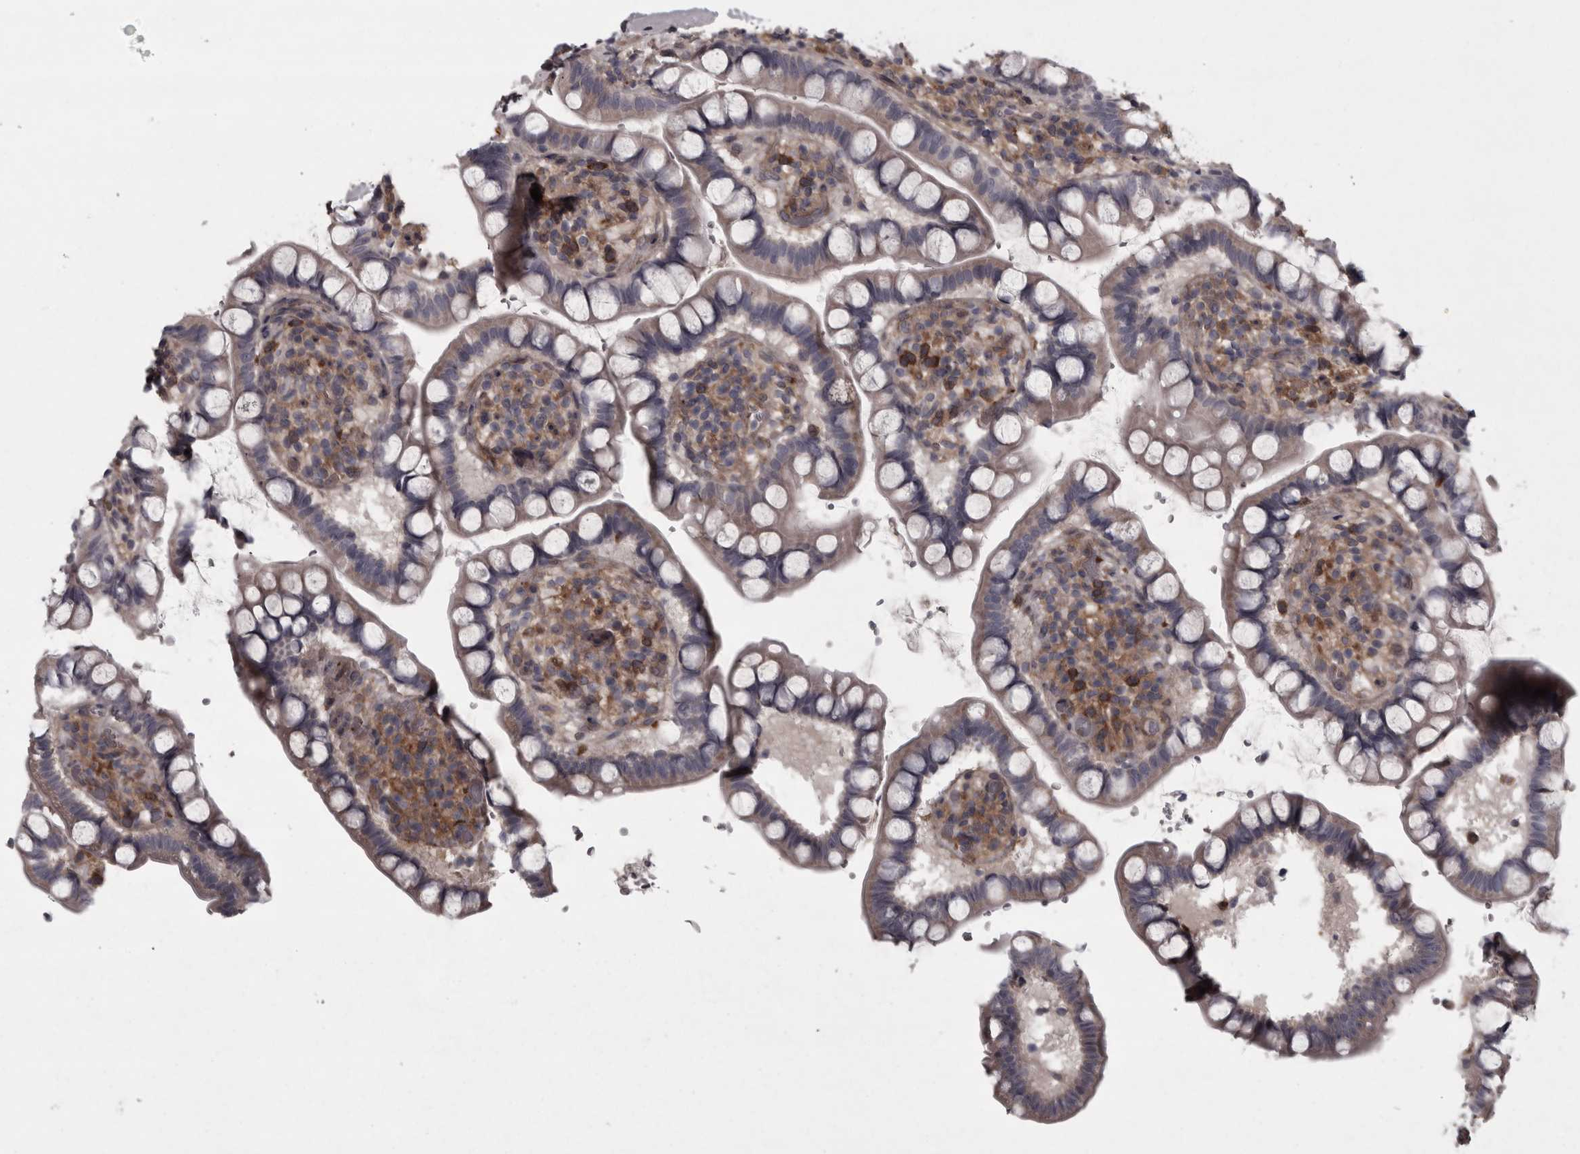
{"staining": {"intensity": "weak", "quantity": "<25%", "location": "cytoplasmic/membranous"}, "tissue": "small intestine", "cell_type": "Glandular cells", "image_type": "normal", "snomed": [{"axis": "morphology", "description": "Normal tissue, NOS"}, {"axis": "topography", "description": "Smooth muscle"}, {"axis": "topography", "description": "Small intestine"}], "caption": "This is a micrograph of IHC staining of benign small intestine, which shows no expression in glandular cells.", "gene": "RSU1", "patient": {"sex": "female", "age": 84}}